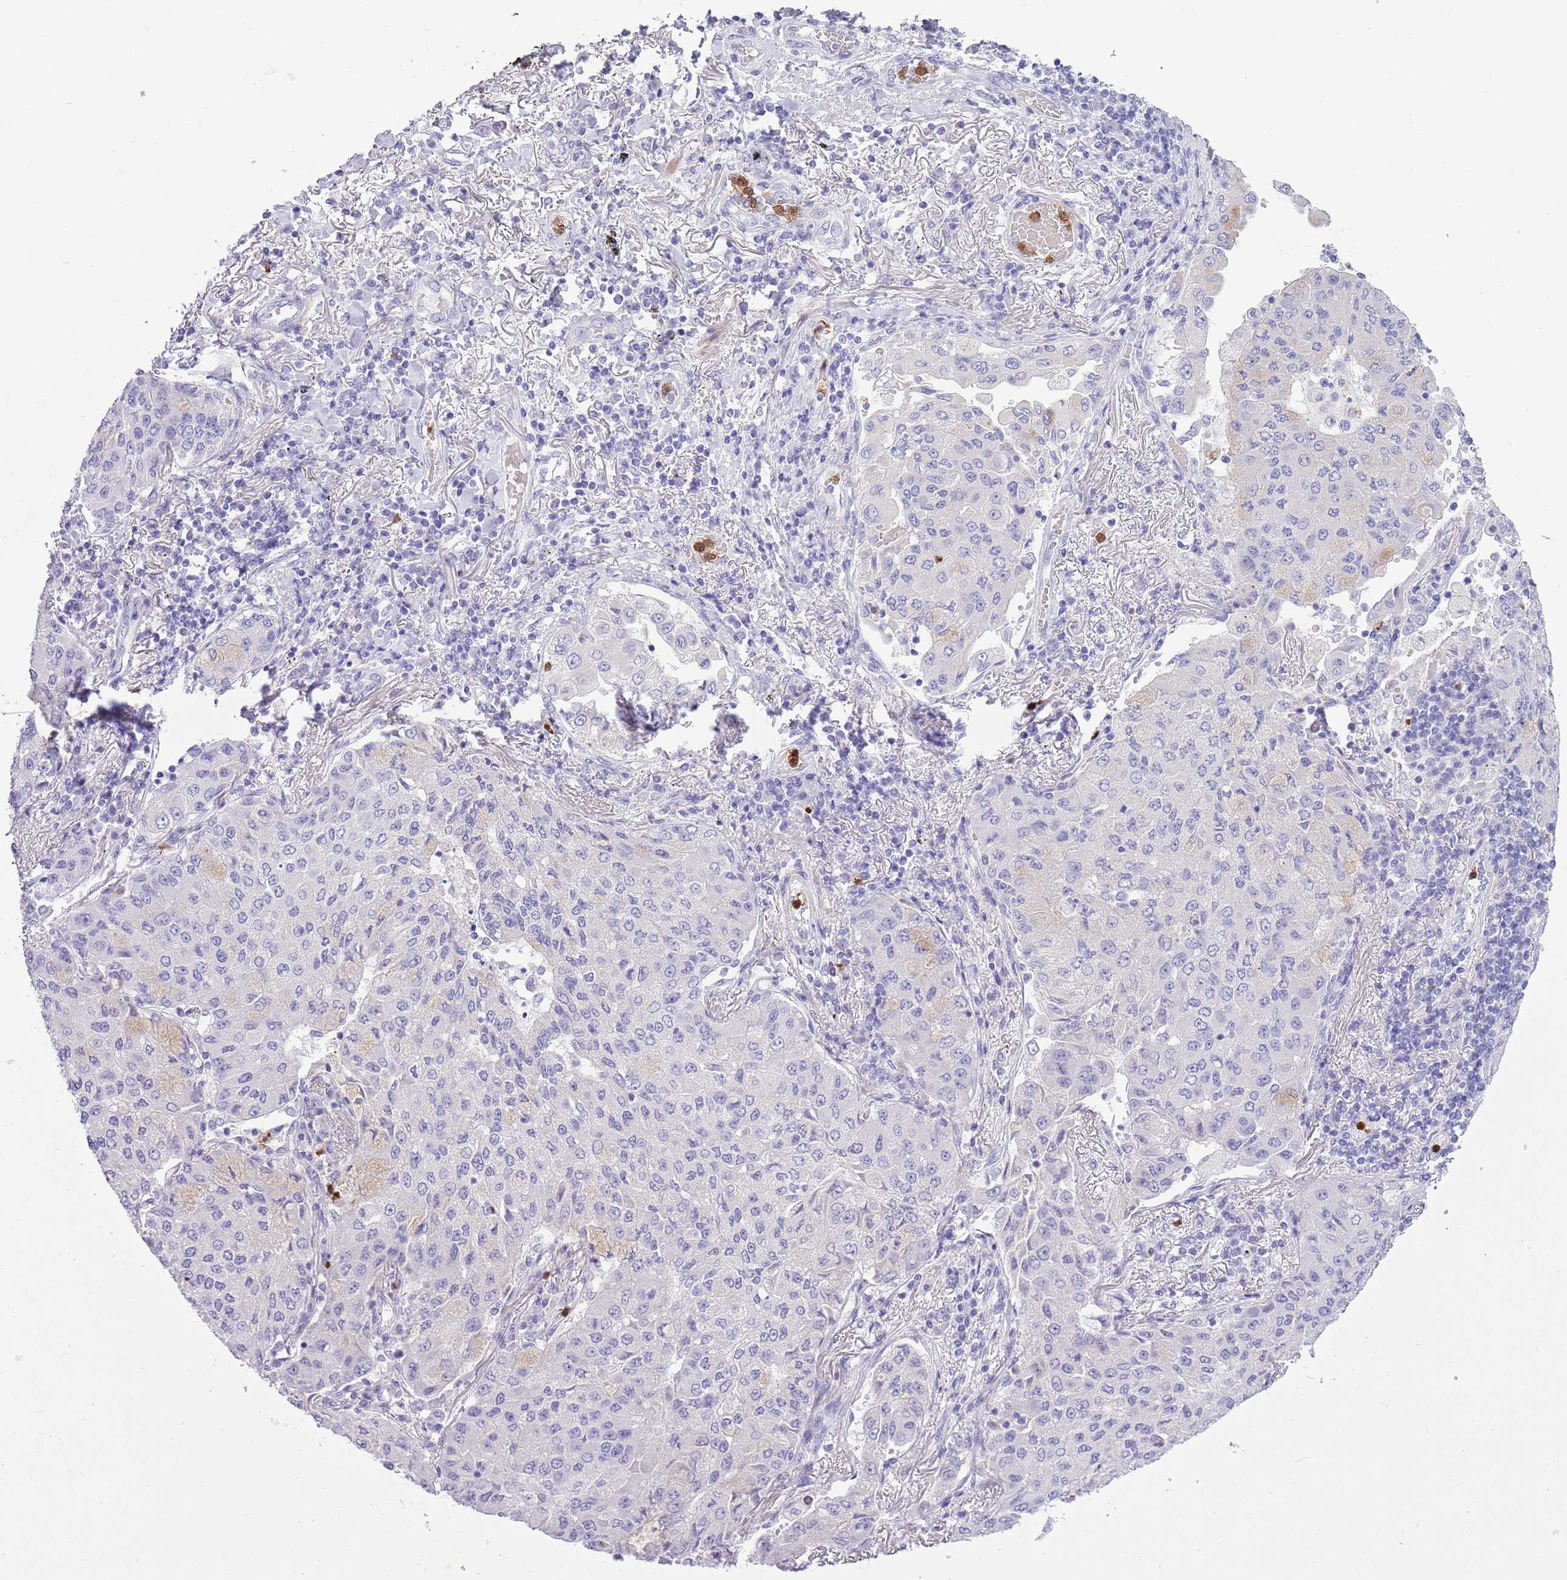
{"staining": {"intensity": "negative", "quantity": "none", "location": "none"}, "tissue": "lung cancer", "cell_type": "Tumor cells", "image_type": "cancer", "snomed": [{"axis": "morphology", "description": "Squamous cell carcinoma, NOS"}, {"axis": "topography", "description": "Lung"}], "caption": "DAB immunohistochemical staining of squamous cell carcinoma (lung) demonstrates no significant staining in tumor cells. Brightfield microscopy of IHC stained with DAB (3,3'-diaminobenzidine) (brown) and hematoxylin (blue), captured at high magnification.", "gene": "OR6M1", "patient": {"sex": "male", "age": 74}}